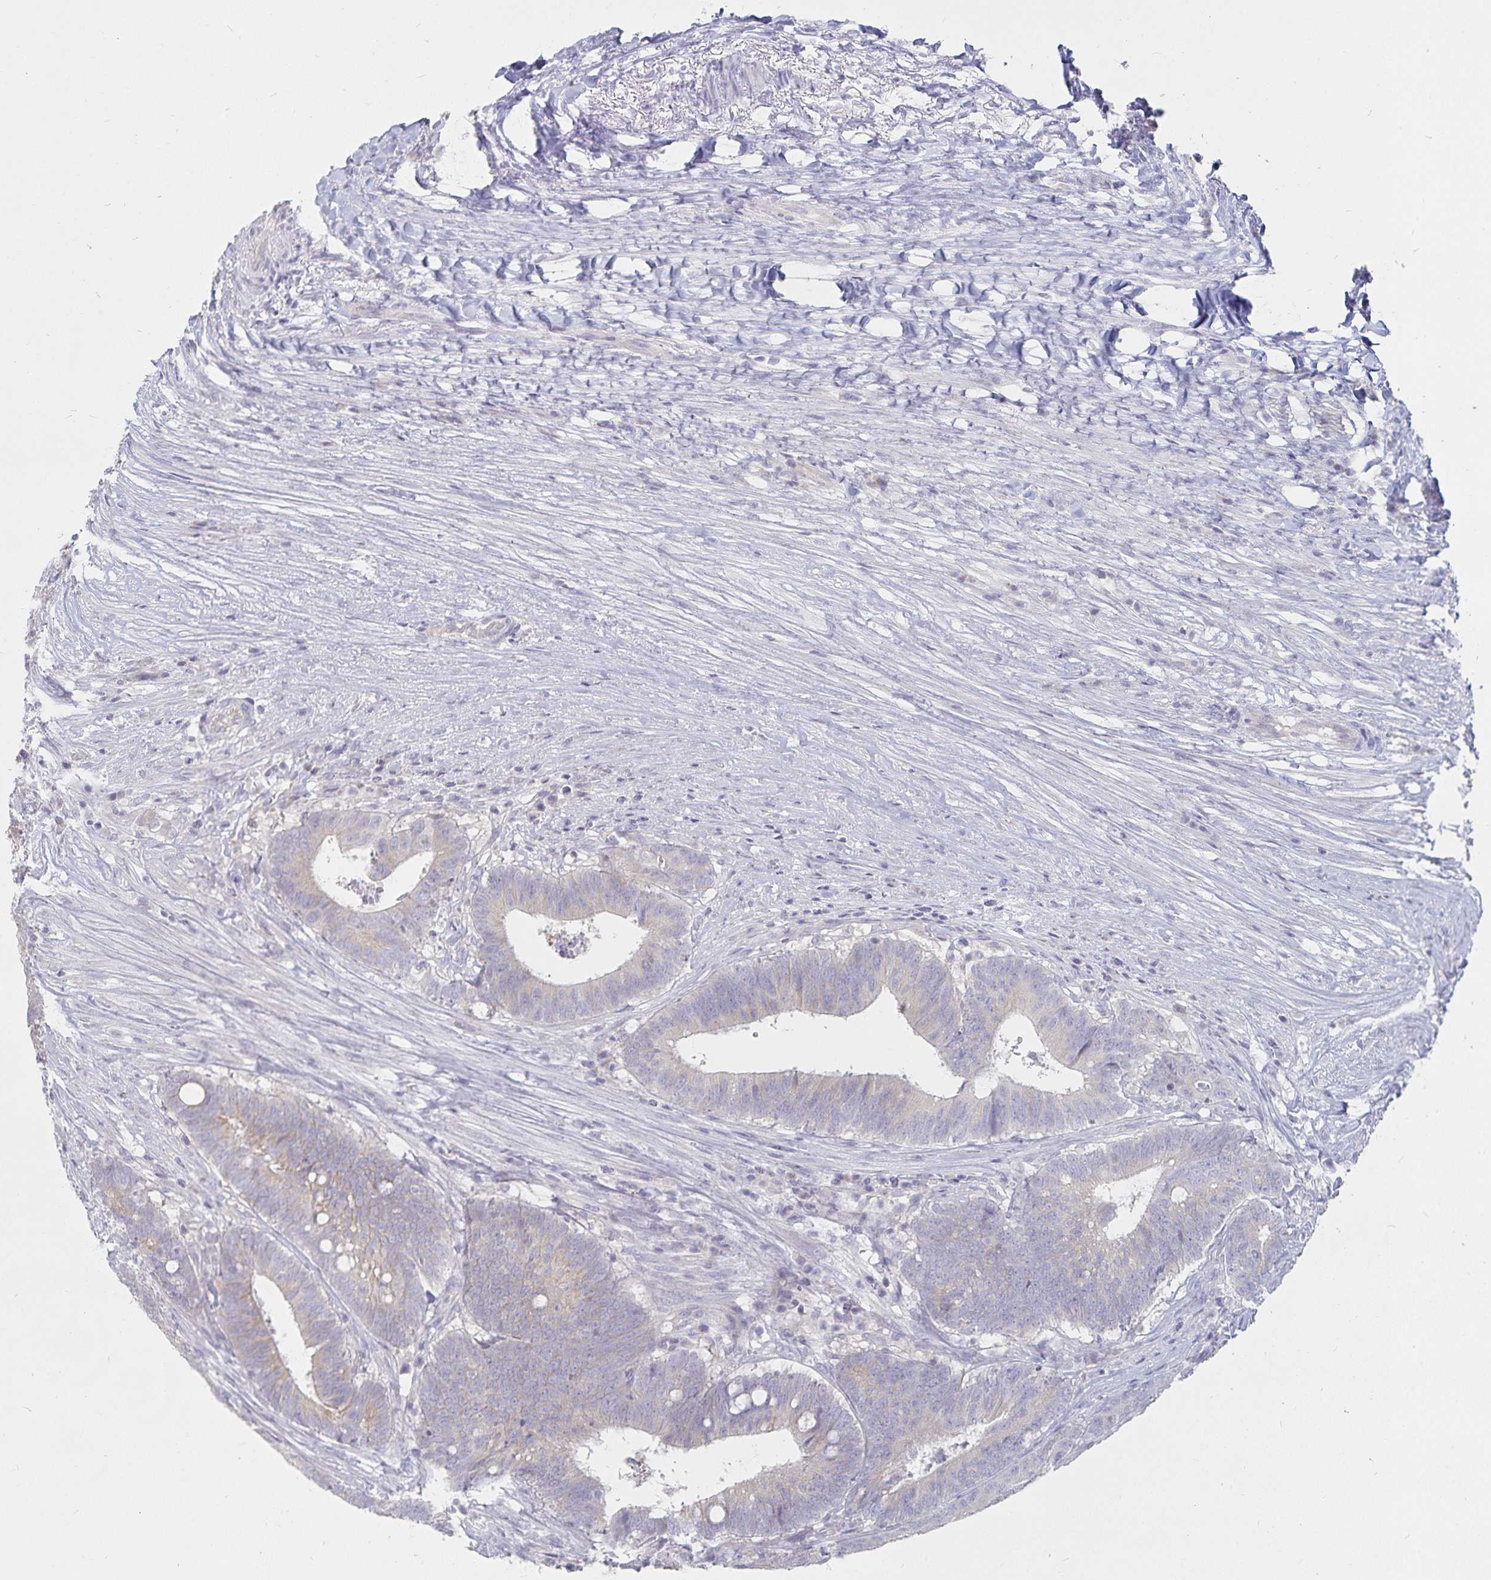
{"staining": {"intensity": "weak", "quantity": "<25%", "location": "cytoplasmic/membranous"}, "tissue": "colorectal cancer", "cell_type": "Tumor cells", "image_type": "cancer", "snomed": [{"axis": "morphology", "description": "Adenocarcinoma, NOS"}, {"axis": "topography", "description": "Colon"}], "caption": "This is an immunohistochemistry photomicrograph of human adenocarcinoma (colorectal). There is no staining in tumor cells.", "gene": "SFTPA1", "patient": {"sex": "female", "age": 43}}